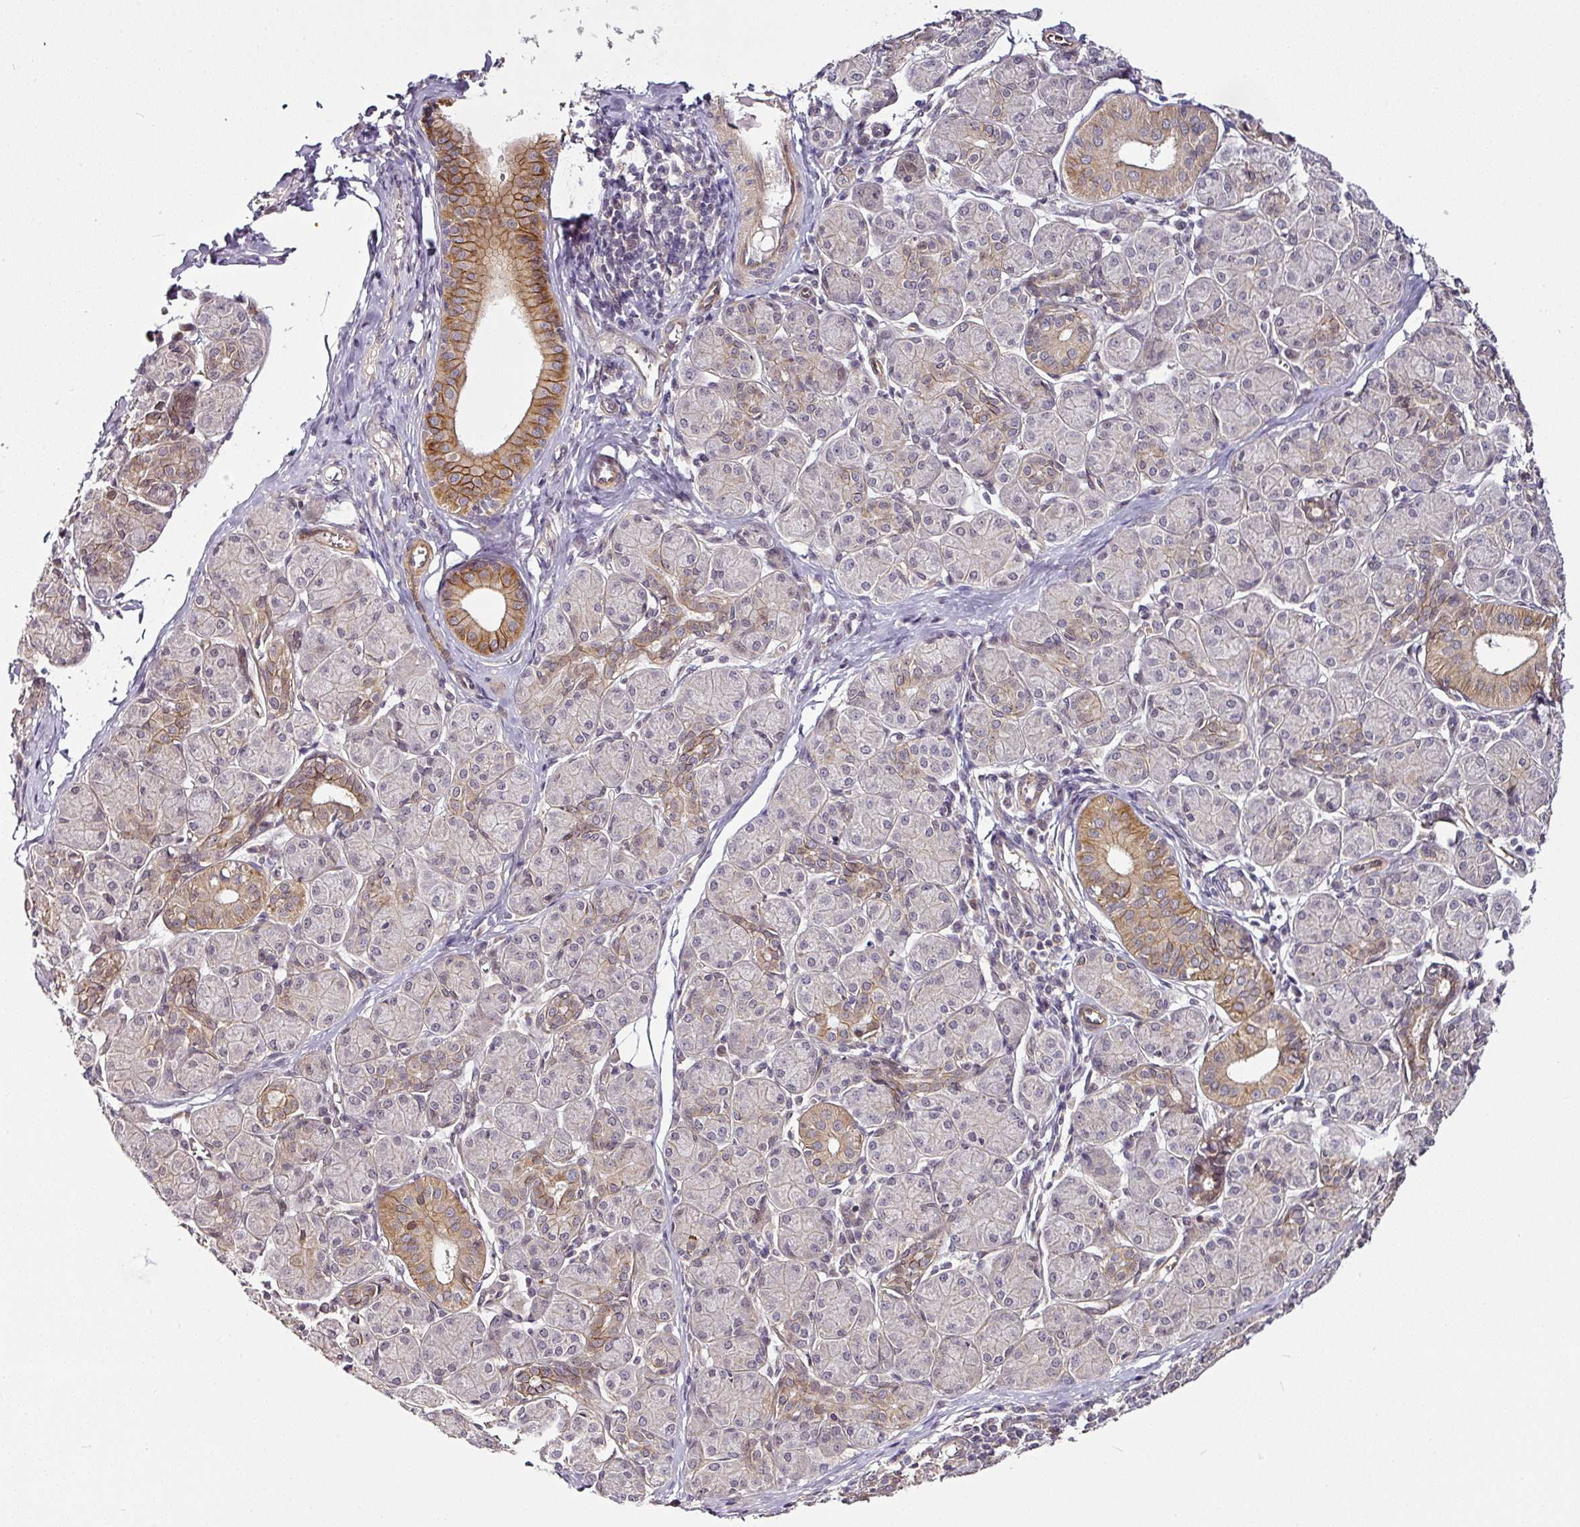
{"staining": {"intensity": "moderate", "quantity": "<25%", "location": "cytoplasmic/membranous"}, "tissue": "salivary gland", "cell_type": "Glandular cells", "image_type": "normal", "snomed": [{"axis": "morphology", "description": "Normal tissue, NOS"}, {"axis": "morphology", "description": "Inflammation, NOS"}, {"axis": "topography", "description": "Lymph node"}, {"axis": "topography", "description": "Salivary gland"}], "caption": "Salivary gland stained for a protein demonstrates moderate cytoplasmic/membranous positivity in glandular cells. (DAB (3,3'-diaminobenzidine) IHC with brightfield microscopy, high magnification).", "gene": "DCAF13", "patient": {"sex": "male", "age": 3}}